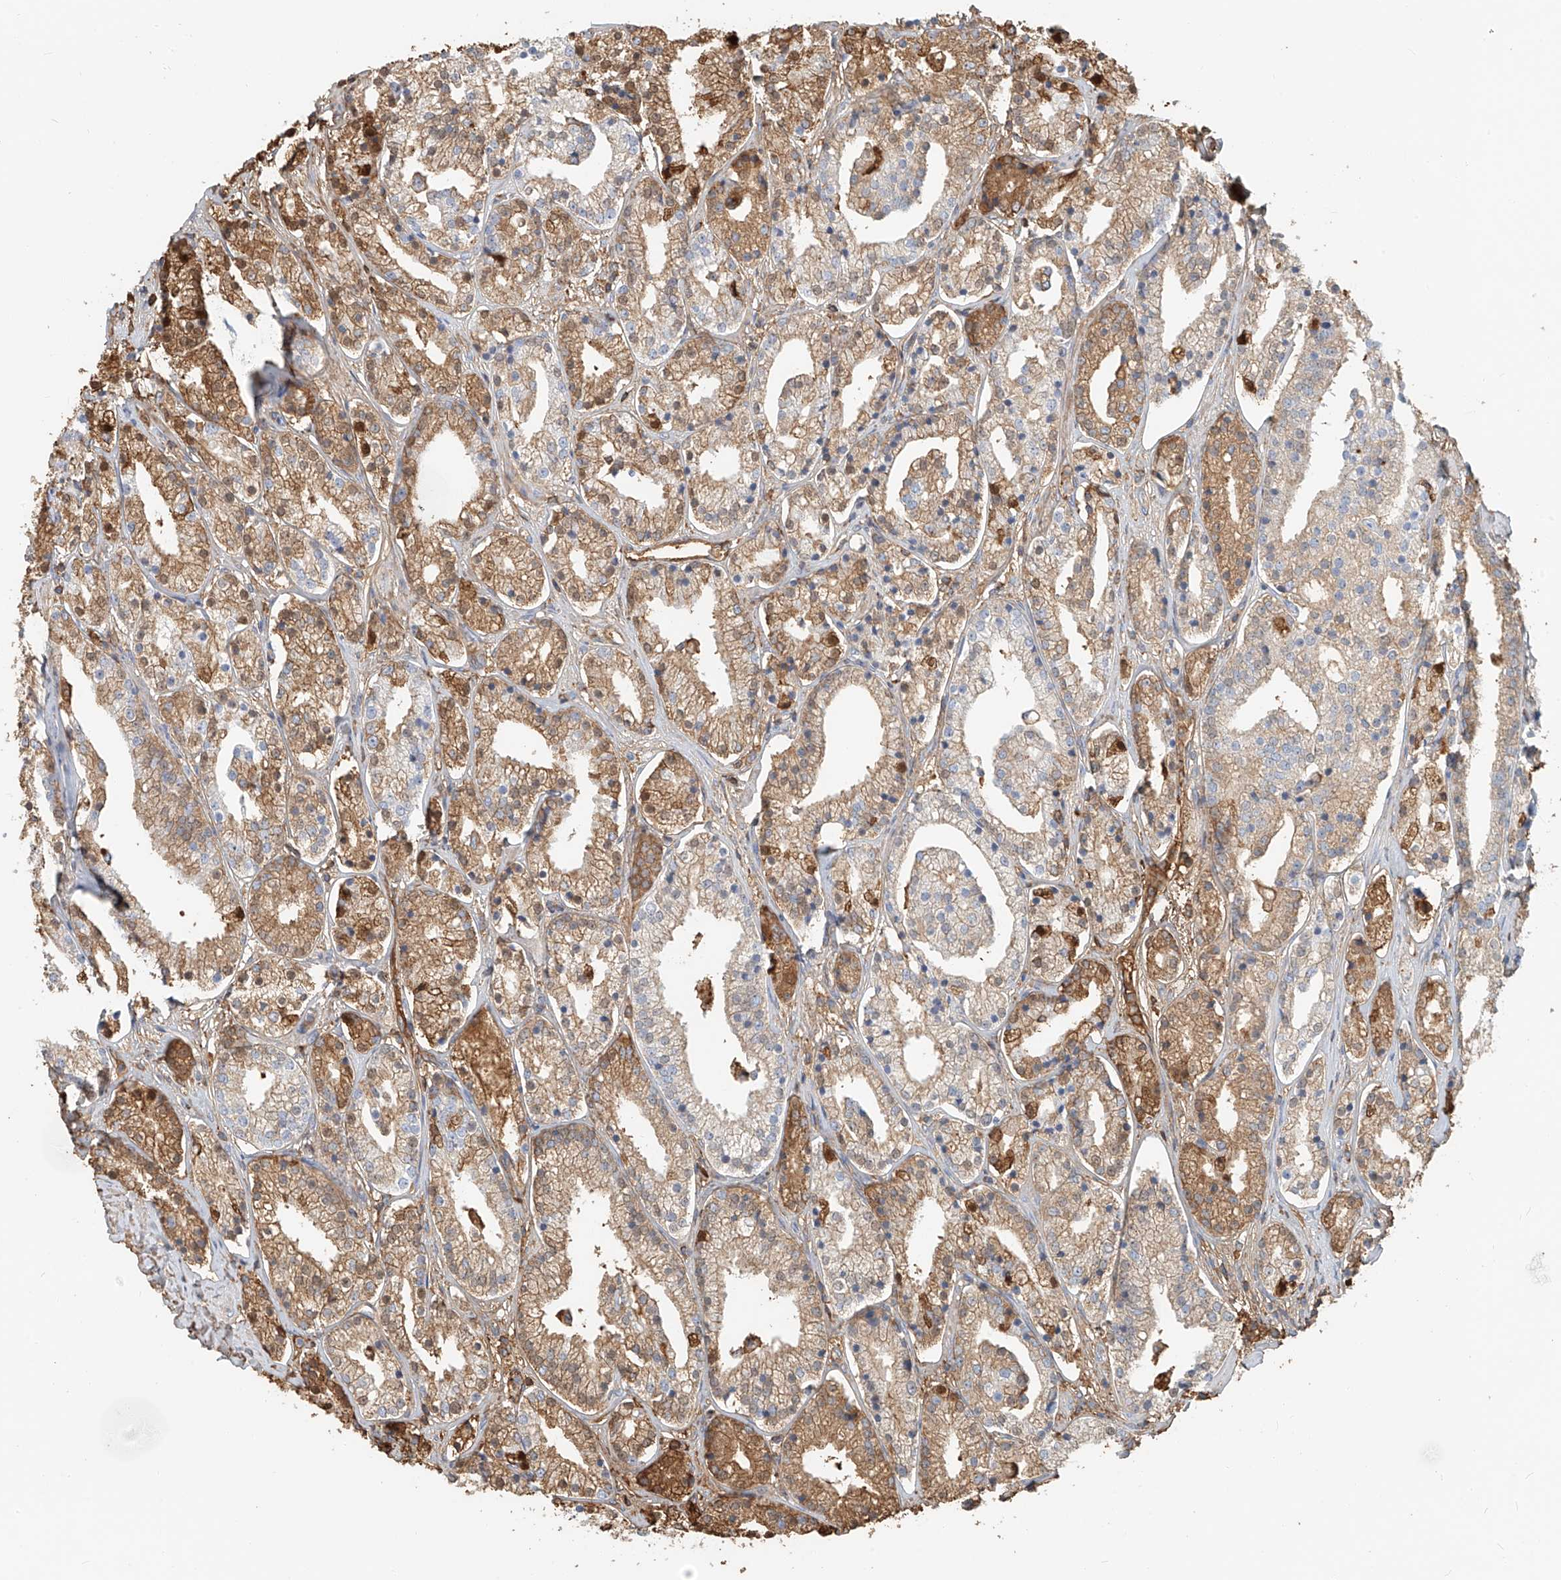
{"staining": {"intensity": "moderate", "quantity": "25%-75%", "location": "cytoplasmic/membranous"}, "tissue": "prostate cancer", "cell_type": "Tumor cells", "image_type": "cancer", "snomed": [{"axis": "morphology", "description": "Adenocarcinoma, High grade"}, {"axis": "topography", "description": "Prostate"}], "caption": "Moderate cytoplasmic/membranous protein positivity is identified in about 25%-75% of tumor cells in prostate cancer (high-grade adenocarcinoma).", "gene": "ZFP30", "patient": {"sex": "male", "age": 69}}